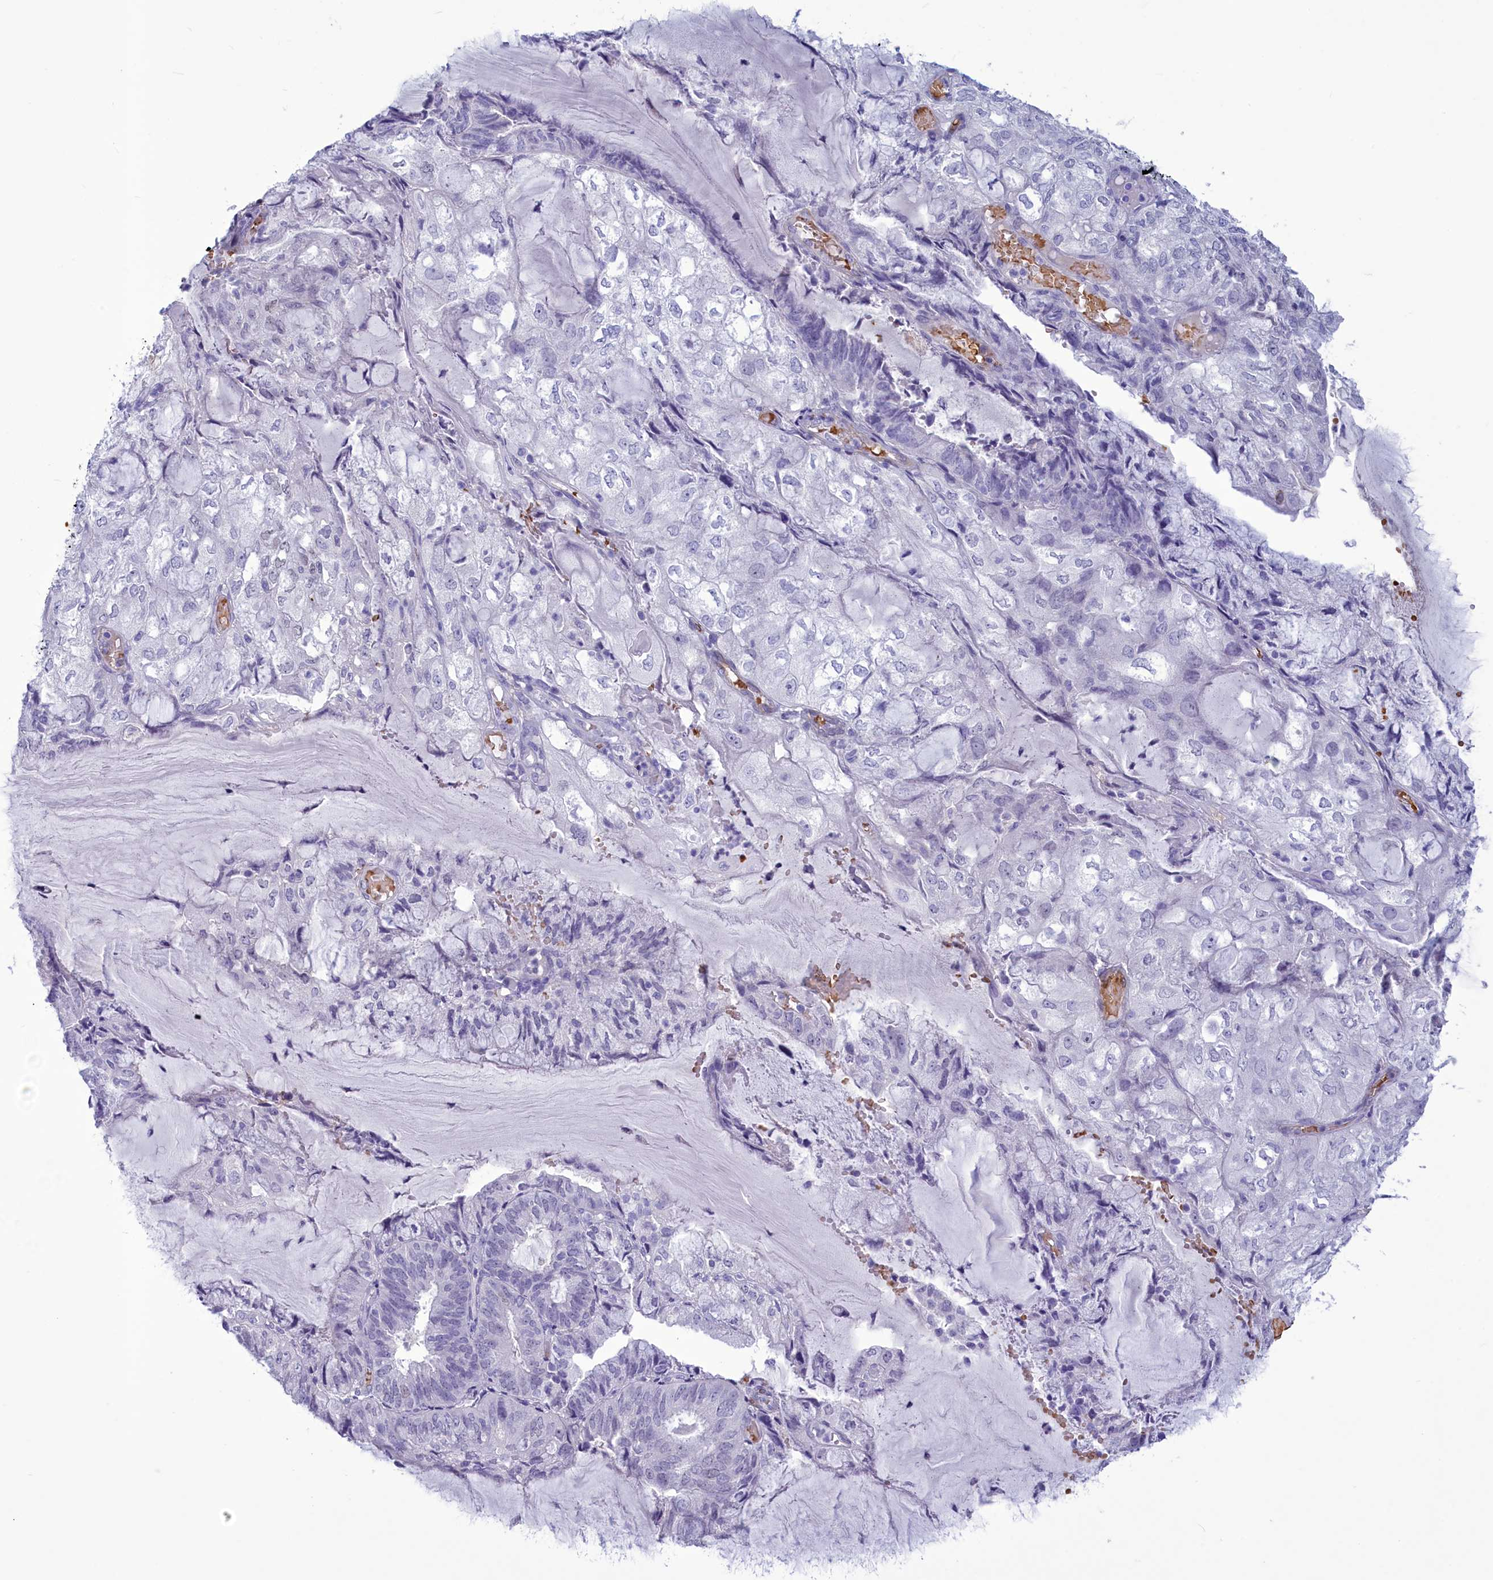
{"staining": {"intensity": "negative", "quantity": "none", "location": "none"}, "tissue": "endometrial cancer", "cell_type": "Tumor cells", "image_type": "cancer", "snomed": [{"axis": "morphology", "description": "Adenocarcinoma, NOS"}, {"axis": "topography", "description": "Endometrium"}], "caption": "The histopathology image reveals no significant expression in tumor cells of adenocarcinoma (endometrial).", "gene": "GAPDHS", "patient": {"sex": "female", "age": 81}}